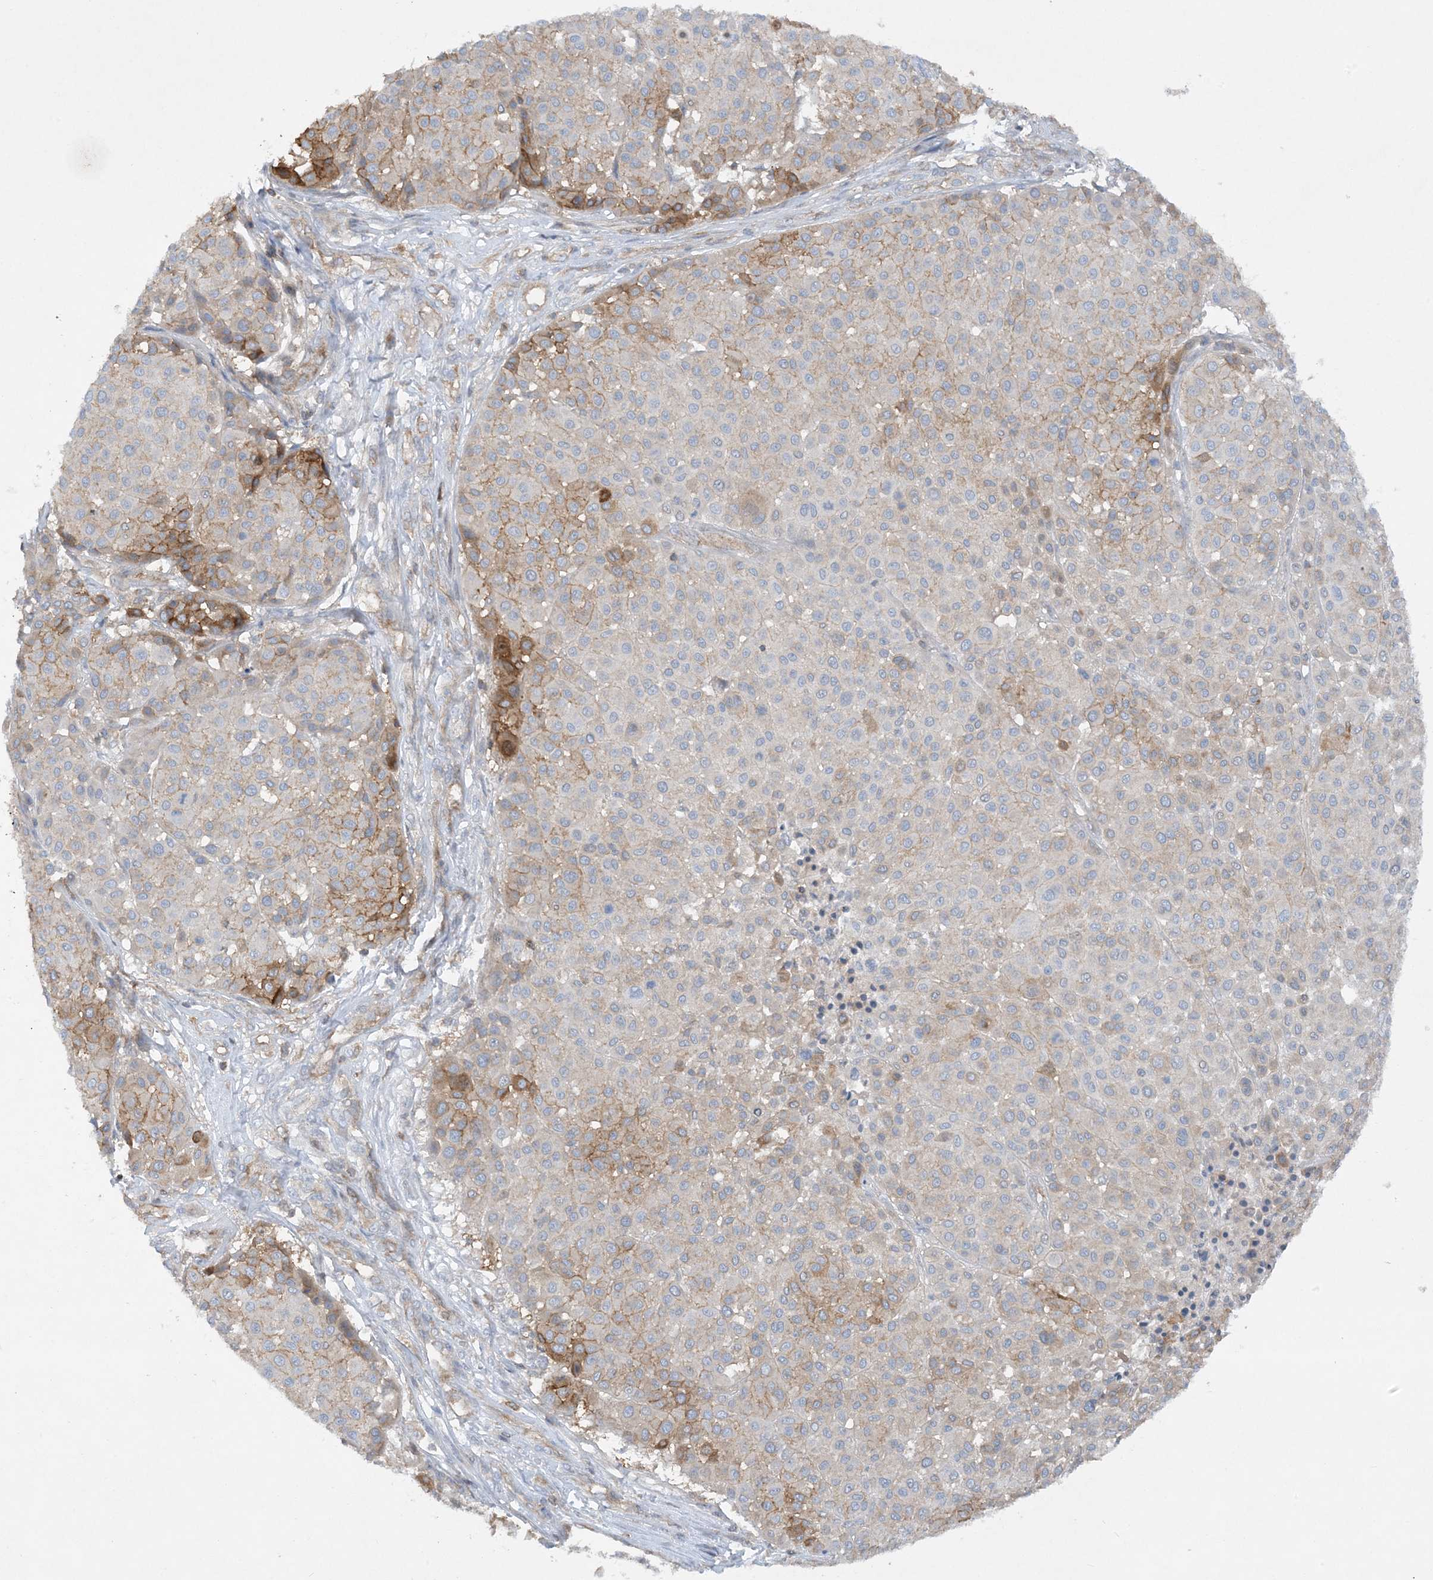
{"staining": {"intensity": "moderate", "quantity": "<25%", "location": "cytoplasmic/membranous"}, "tissue": "melanoma", "cell_type": "Tumor cells", "image_type": "cancer", "snomed": [{"axis": "morphology", "description": "Malignant melanoma, Metastatic site"}, {"axis": "topography", "description": "Soft tissue"}], "caption": "Moderate cytoplasmic/membranous staining is present in approximately <25% of tumor cells in melanoma.", "gene": "HLA-E", "patient": {"sex": "male", "age": 41}}